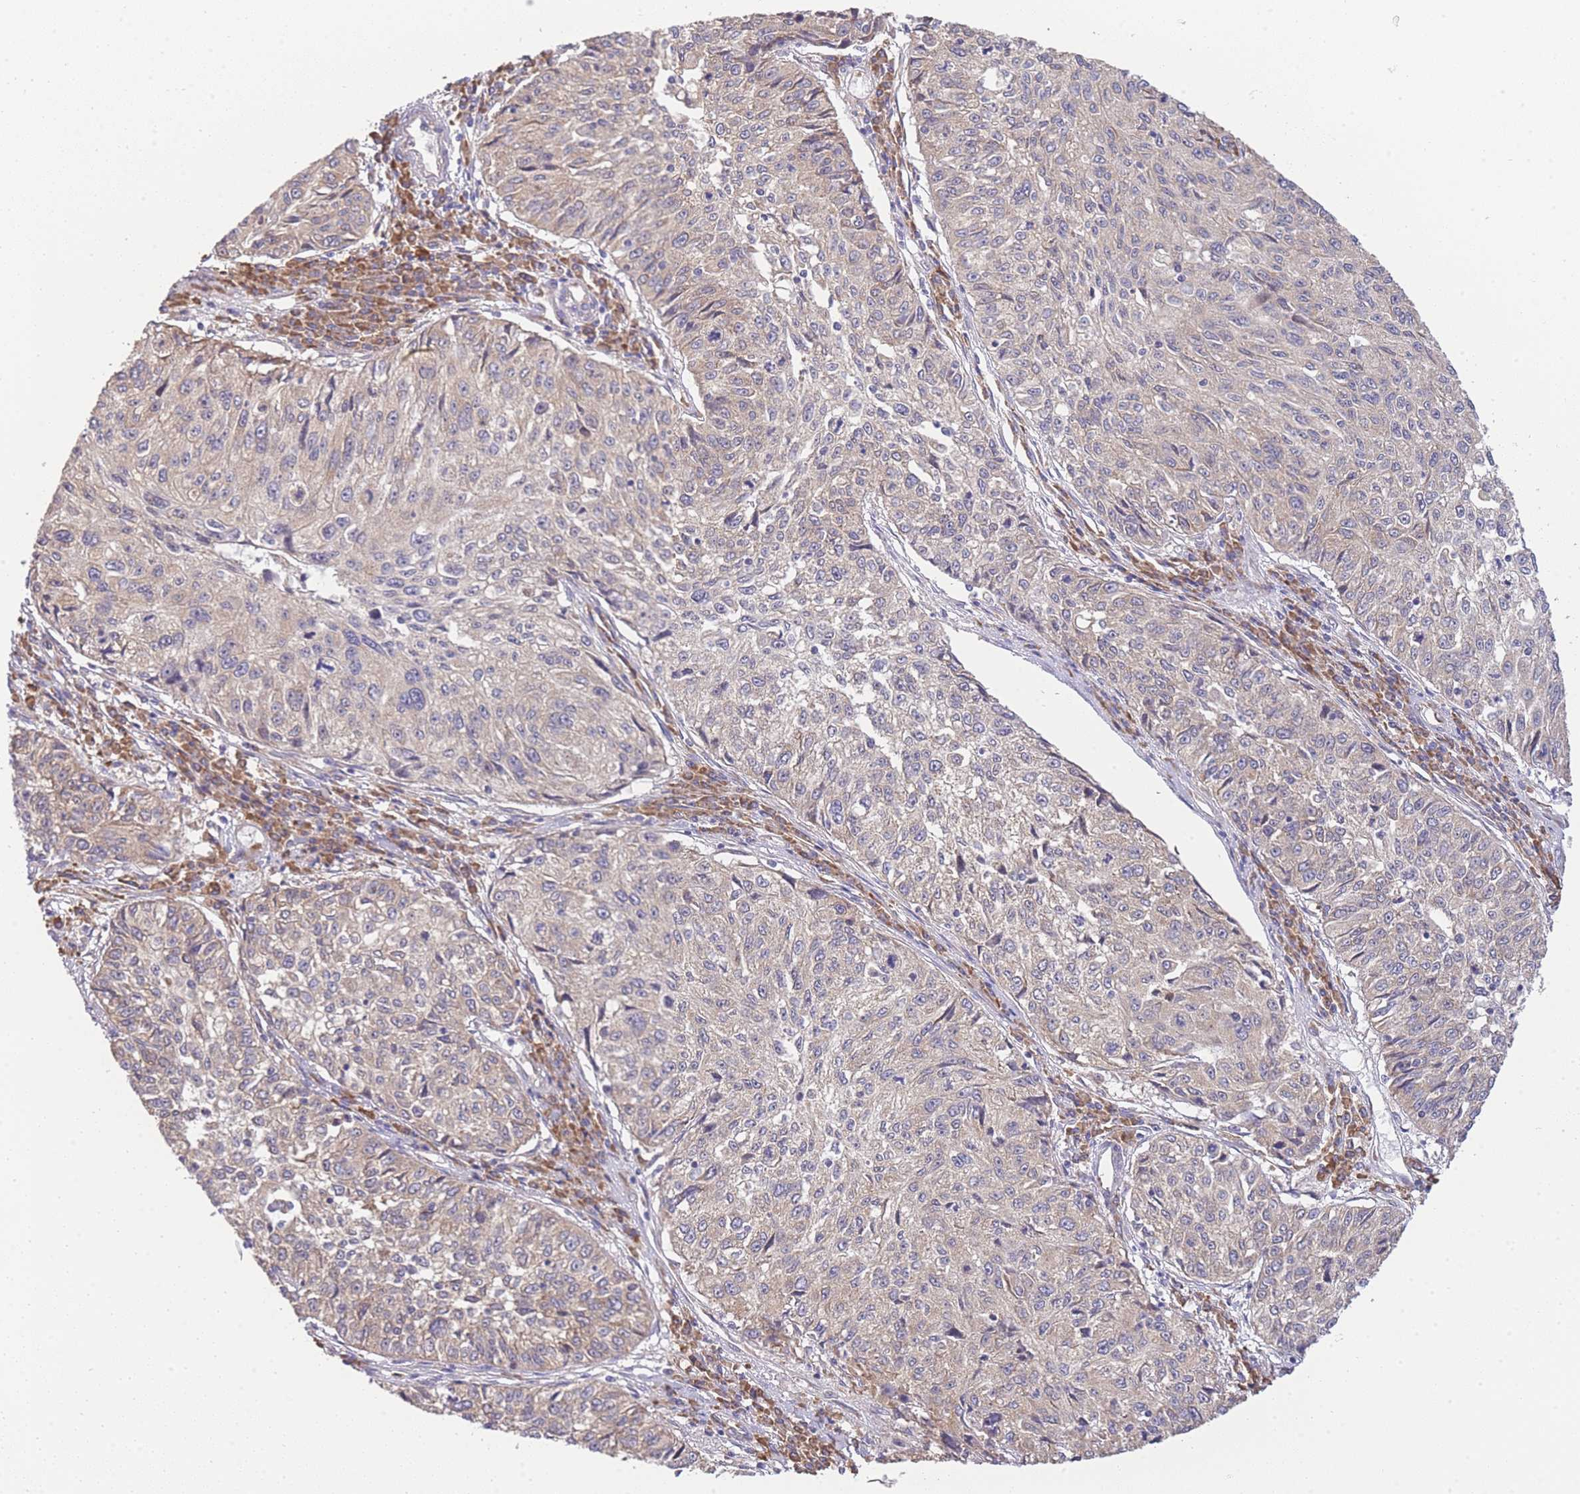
{"staining": {"intensity": "negative", "quantity": "none", "location": "none"}, "tissue": "cervical cancer", "cell_type": "Tumor cells", "image_type": "cancer", "snomed": [{"axis": "morphology", "description": "Squamous cell carcinoma, NOS"}, {"axis": "topography", "description": "Cervix"}], "caption": "An IHC image of squamous cell carcinoma (cervical) is shown. There is no staining in tumor cells of squamous cell carcinoma (cervical).", "gene": "BEX1", "patient": {"sex": "female", "age": 57}}